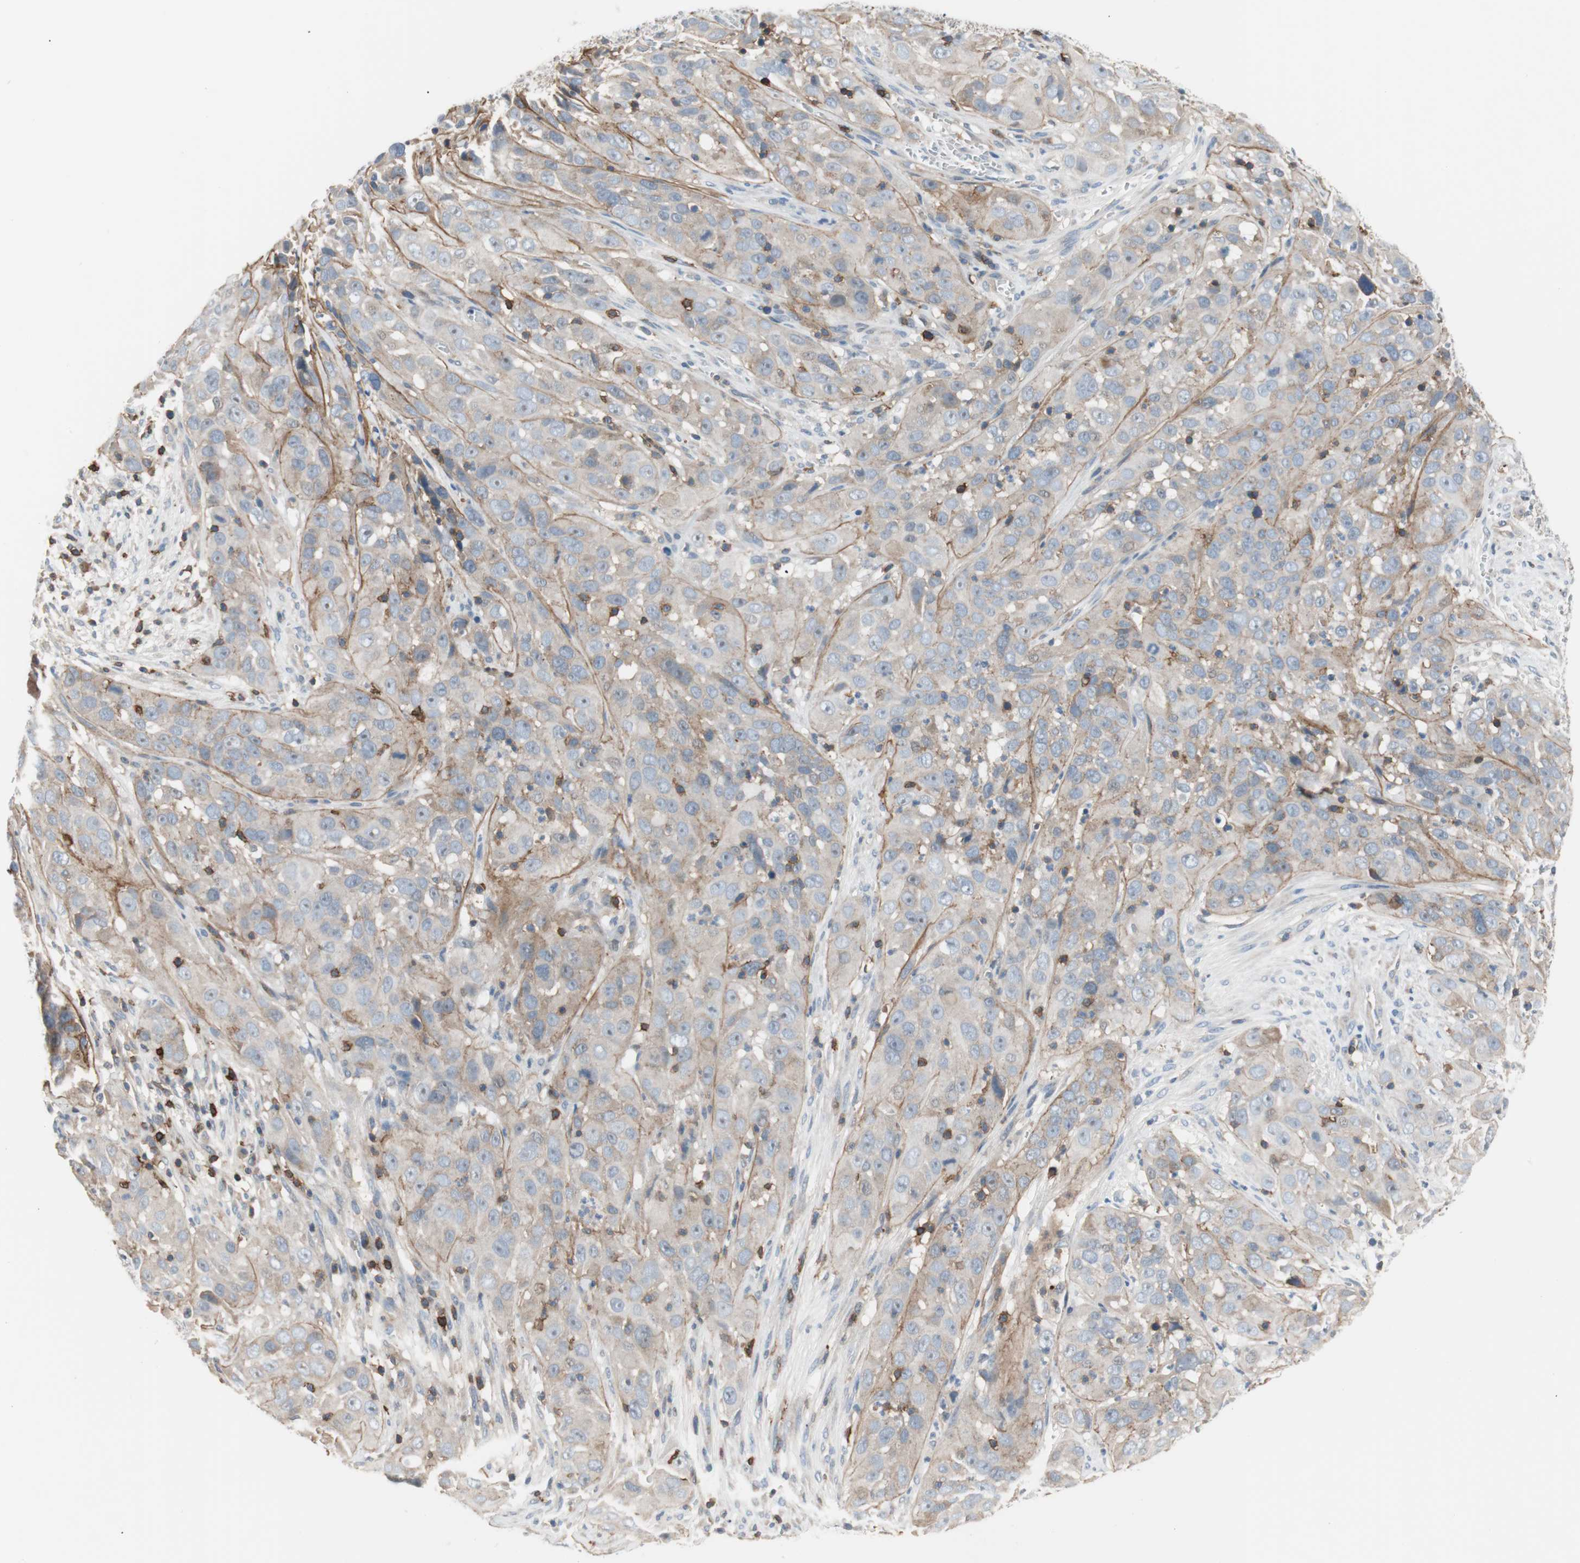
{"staining": {"intensity": "weak", "quantity": "25%-75%", "location": "cytoplasmic/membranous"}, "tissue": "cervical cancer", "cell_type": "Tumor cells", "image_type": "cancer", "snomed": [{"axis": "morphology", "description": "Squamous cell carcinoma, NOS"}, {"axis": "topography", "description": "Cervix"}], "caption": "Immunohistochemistry (IHC) image of cervical squamous cell carcinoma stained for a protein (brown), which shows low levels of weak cytoplasmic/membranous positivity in about 25%-75% of tumor cells.", "gene": "TNFRSF18", "patient": {"sex": "female", "age": 32}}